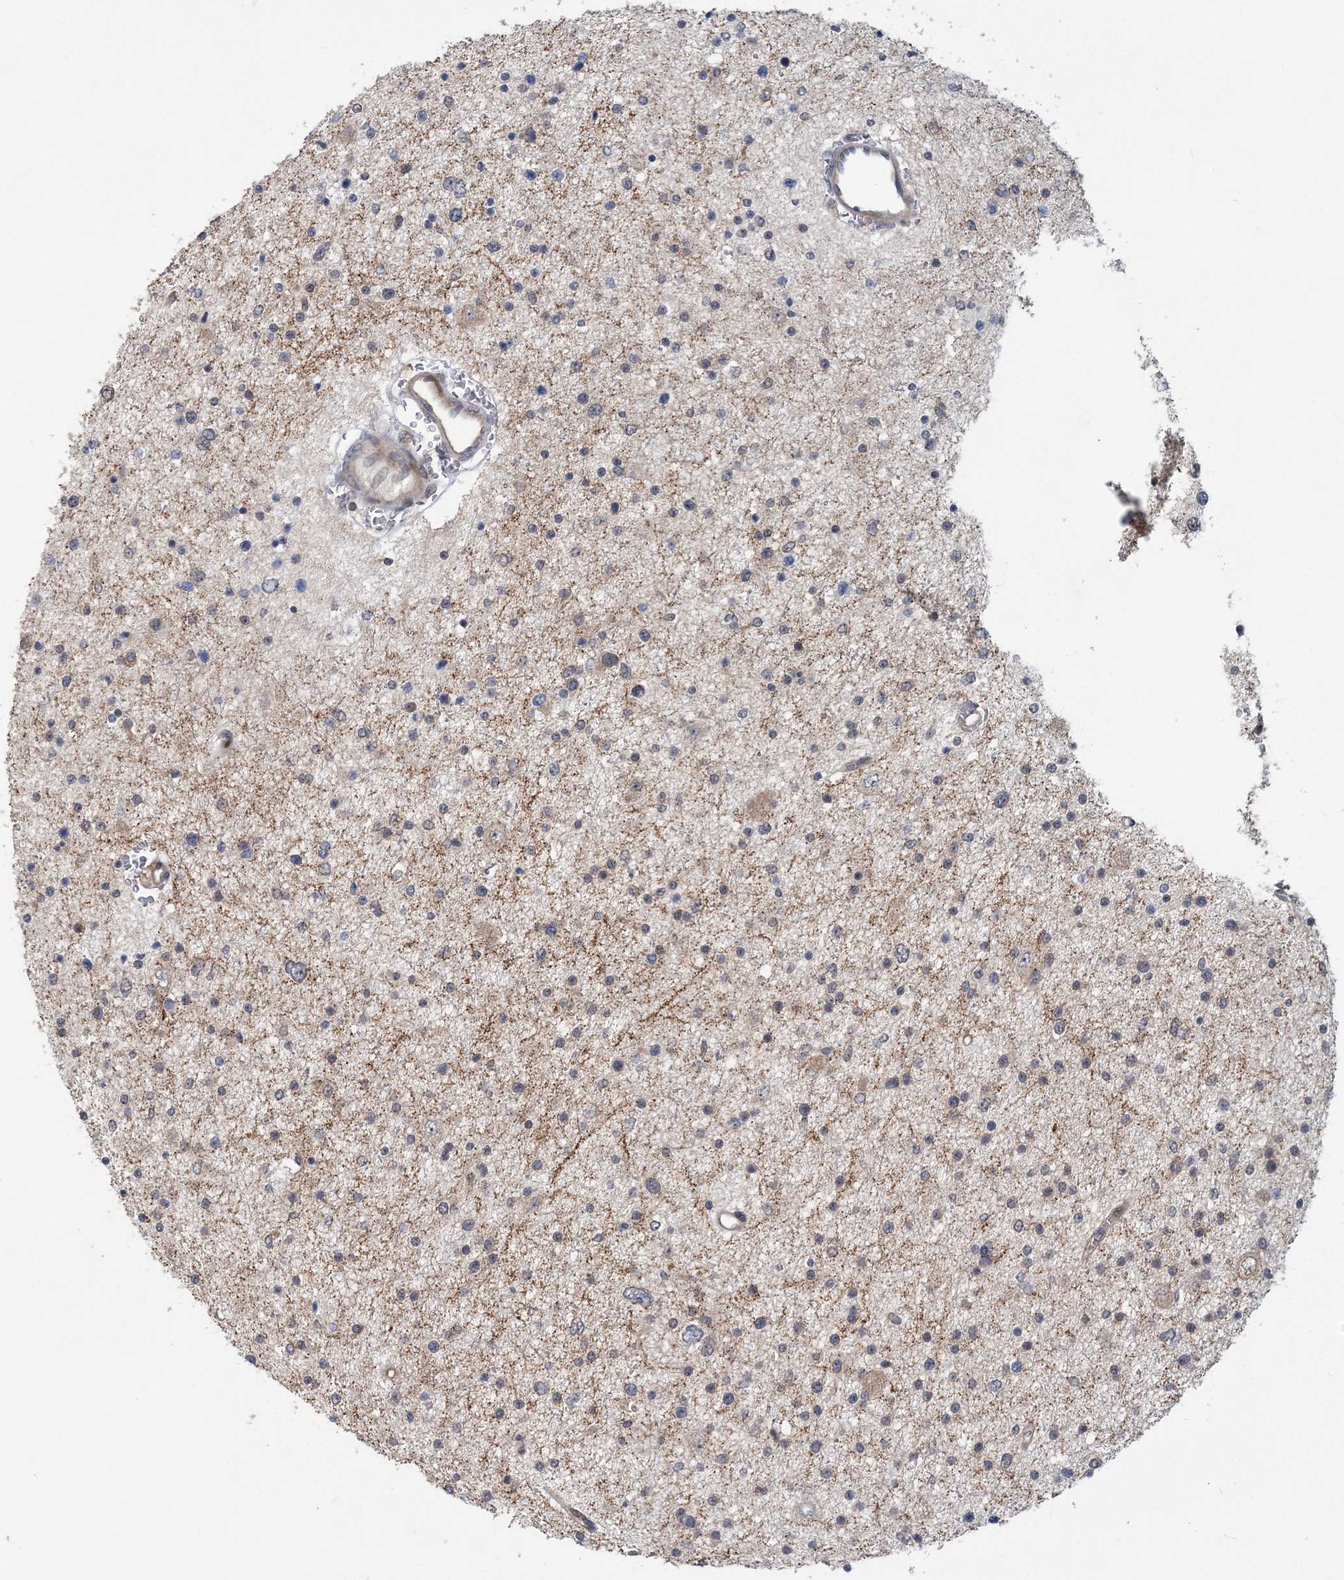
{"staining": {"intensity": "weak", "quantity": "25%-75%", "location": "cytoplasmic/membranous"}, "tissue": "glioma", "cell_type": "Tumor cells", "image_type": "cancer", "snomed": [{"axis": "morphology", "description": "Glioma, malignant, Low grade"}, {"axis": "topography", "description": "Brain"}], "caption": "Protein staining demonstrates weak cytoplasmic/membranous expression in approximately 25%-75% of tumor cells in malignant glioma (low-grade).", "gene": "RNF25", "patient": {"sex": "female", "age": 37}}